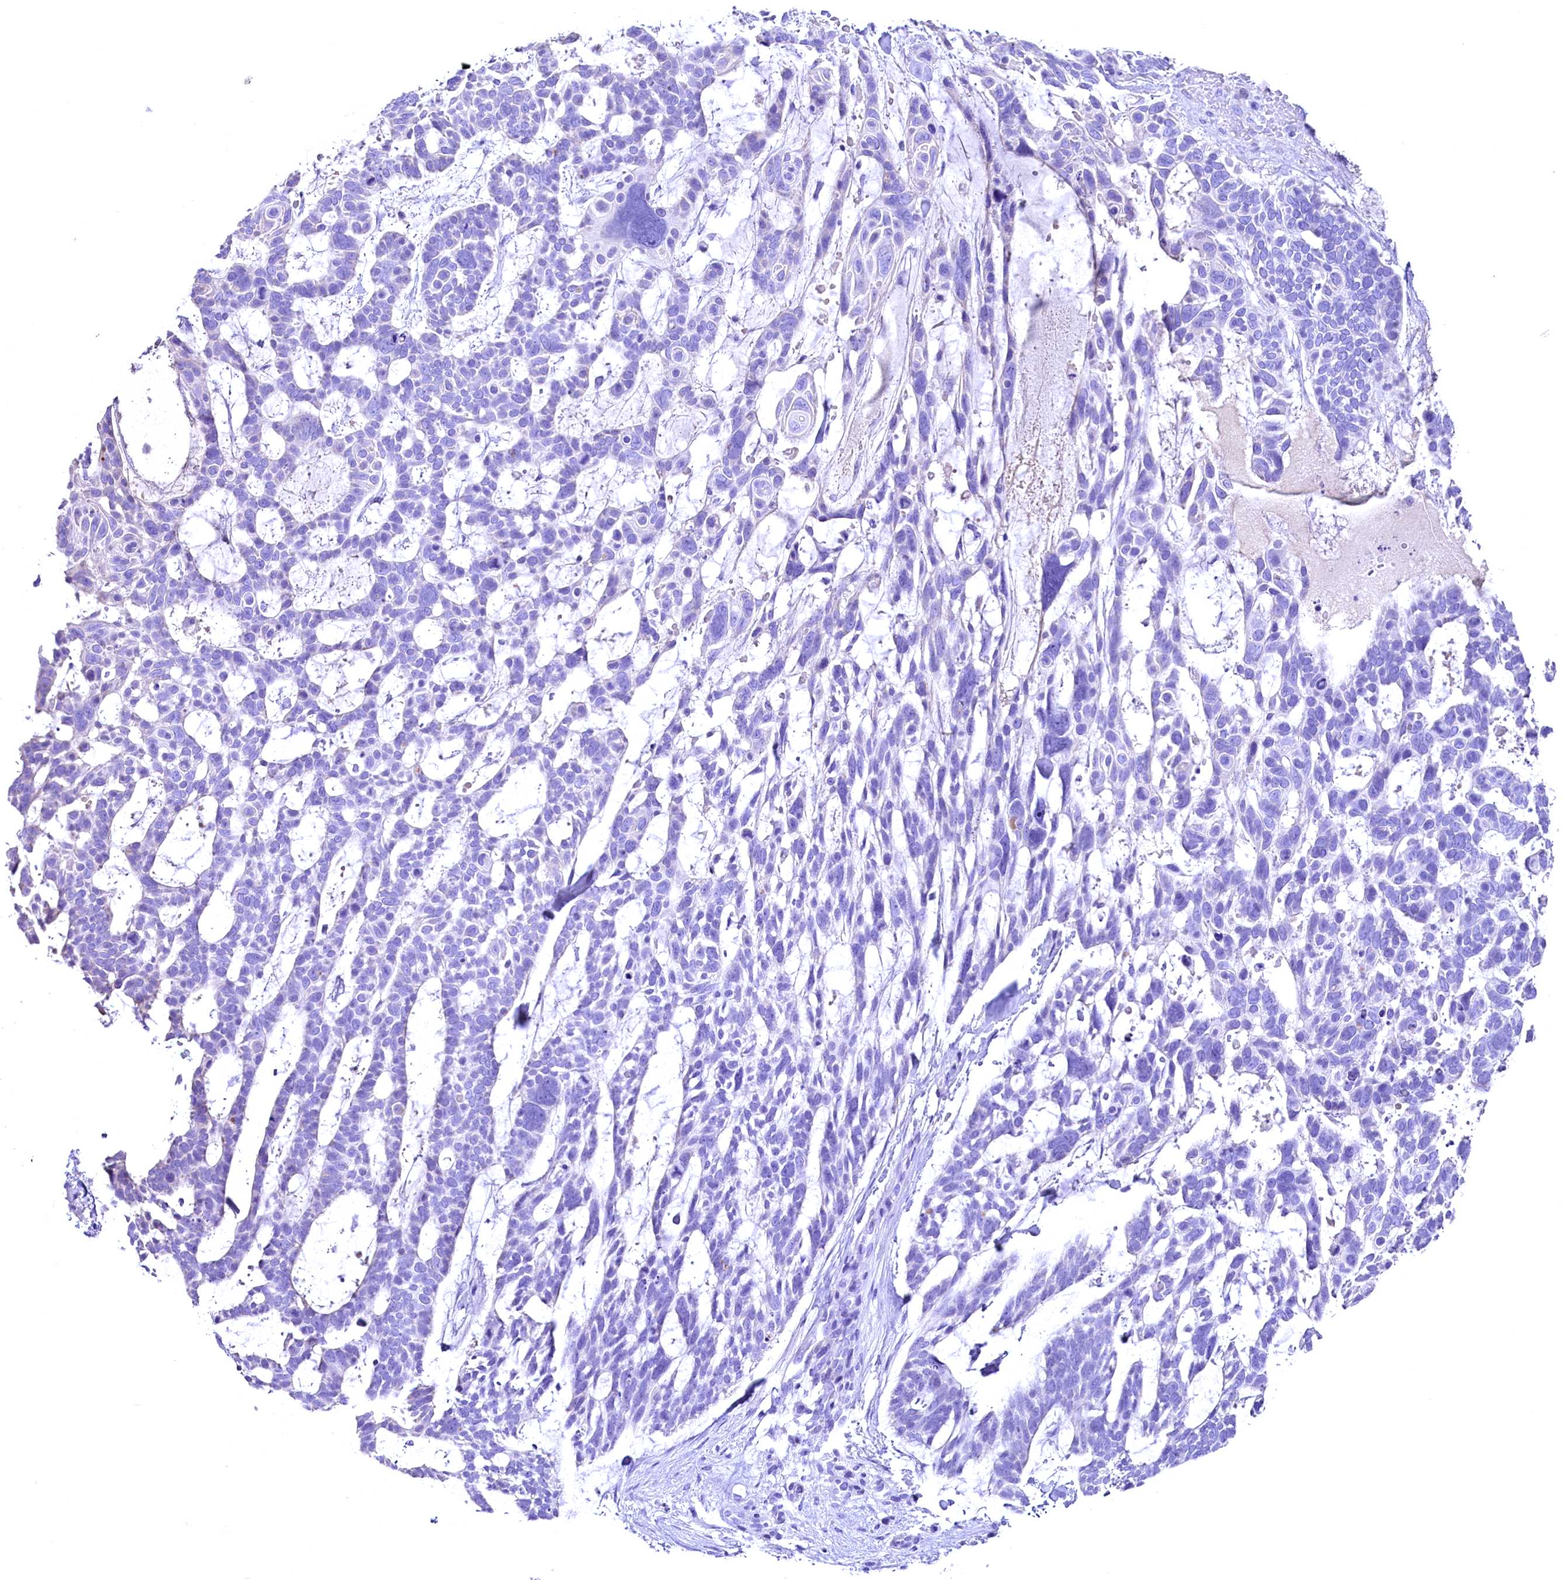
{"staining": {"intensity": "negative", "quantity": "none", "location": "none"}, "tissue": "skin cancer", "cell_type": "Tumor cells", "image_type": "cancer", "snomed": [{"axis": "morphology", "description": "Basal cell carcinoma"}, {"axis": "topography", "description": "Skin"}], "caption": "Basal cell carcinoma (skin) was stained to show a protein in brown. There is no significant expression in tumor cells.", "gene": "SKIDA1", "patient": {"sex": "male", "age": 88}}